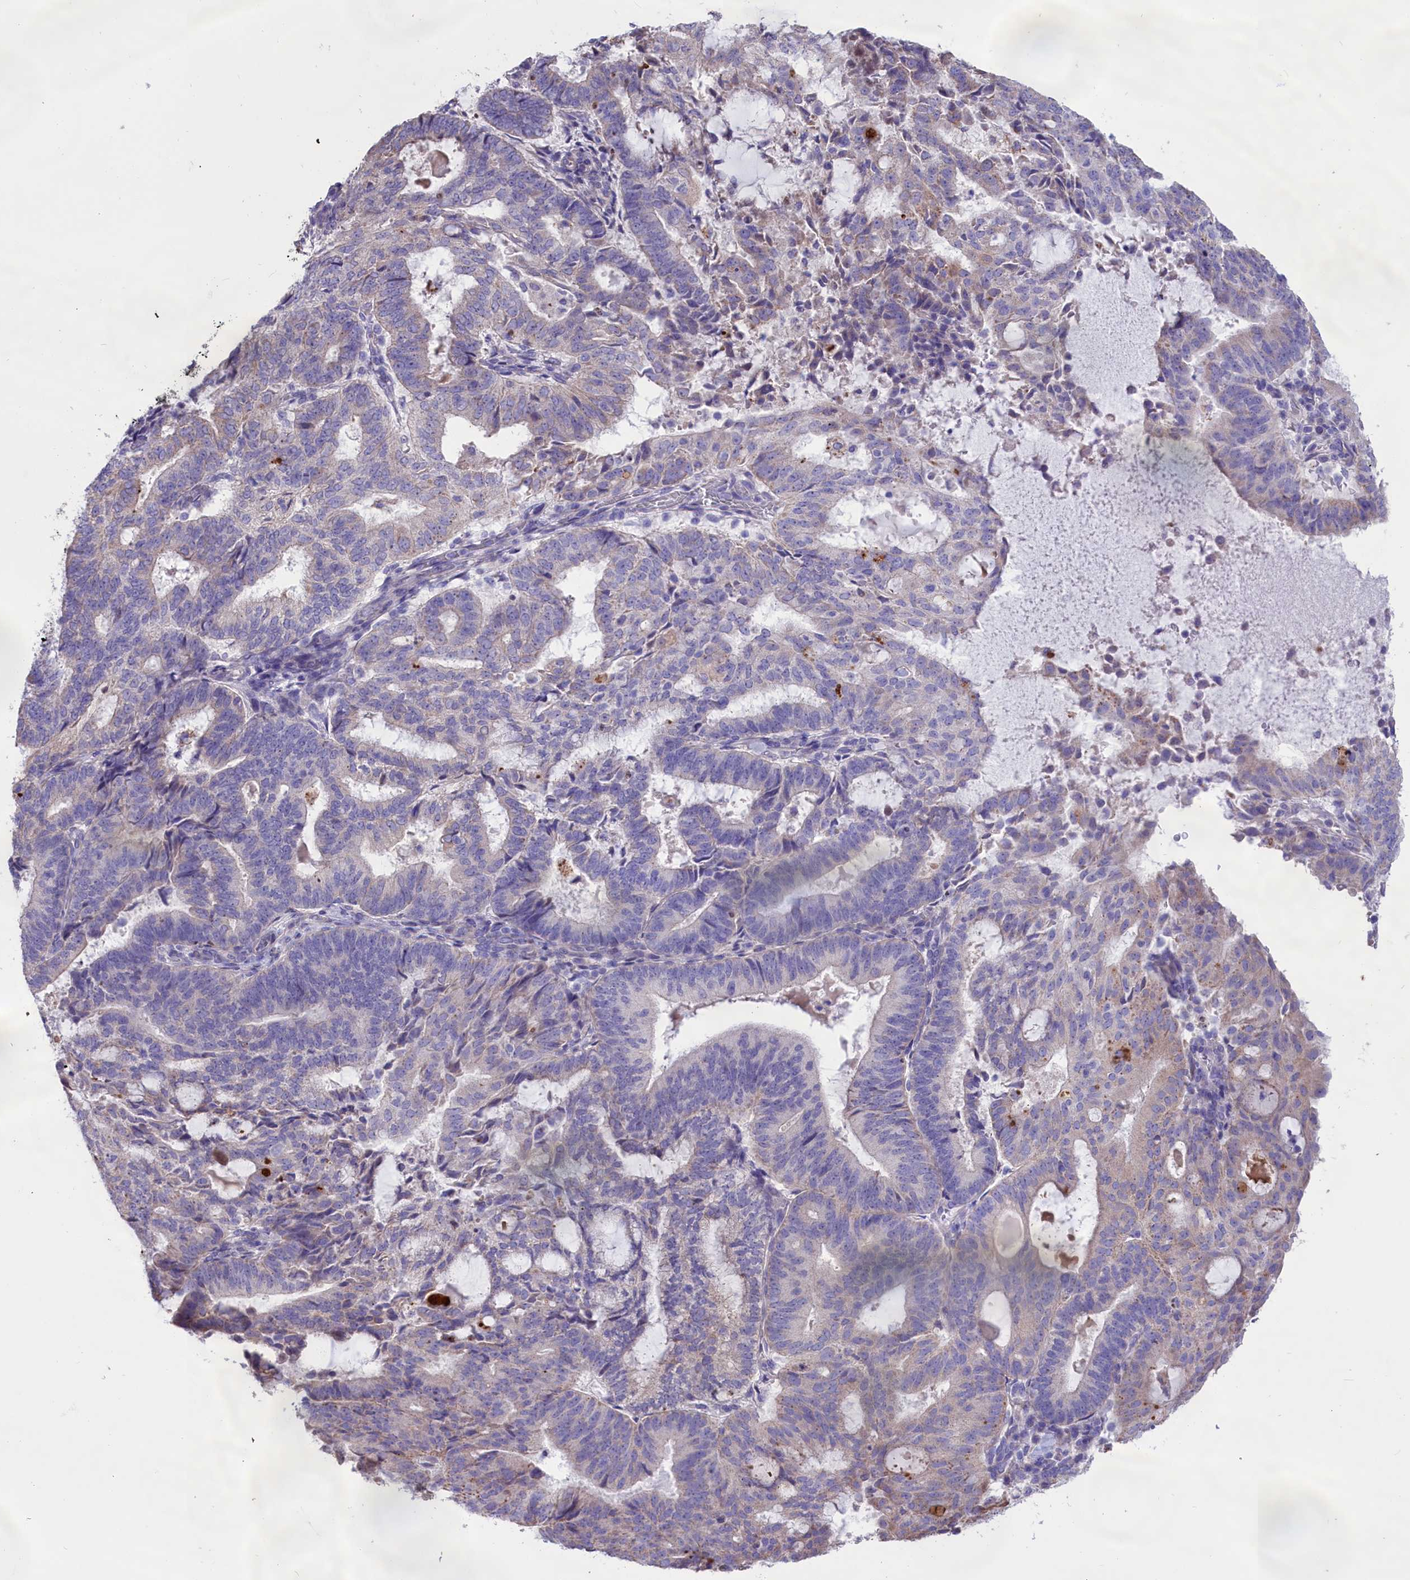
{"staining": {"intensity": "weak", "quantity": "<25%", "location": "cytoplasmic/membranous"}, "tissue": "endometrial cancer", "cell_type": "Tumor cells", "image_type": "cancer", "snomed": [{"axis": "morphology", "description": "Adenocarcinoma, NOS"}, {"axis": "topography", "description": "Endometrium"}], "caption": "This is an immunohistochemistry (IHC) photomicrograph of endometrial adenocarcinoma. There is no staining in tumor cells.", "gene": "CYP2U1", "patient": {"sex": "female", "age": 70}}